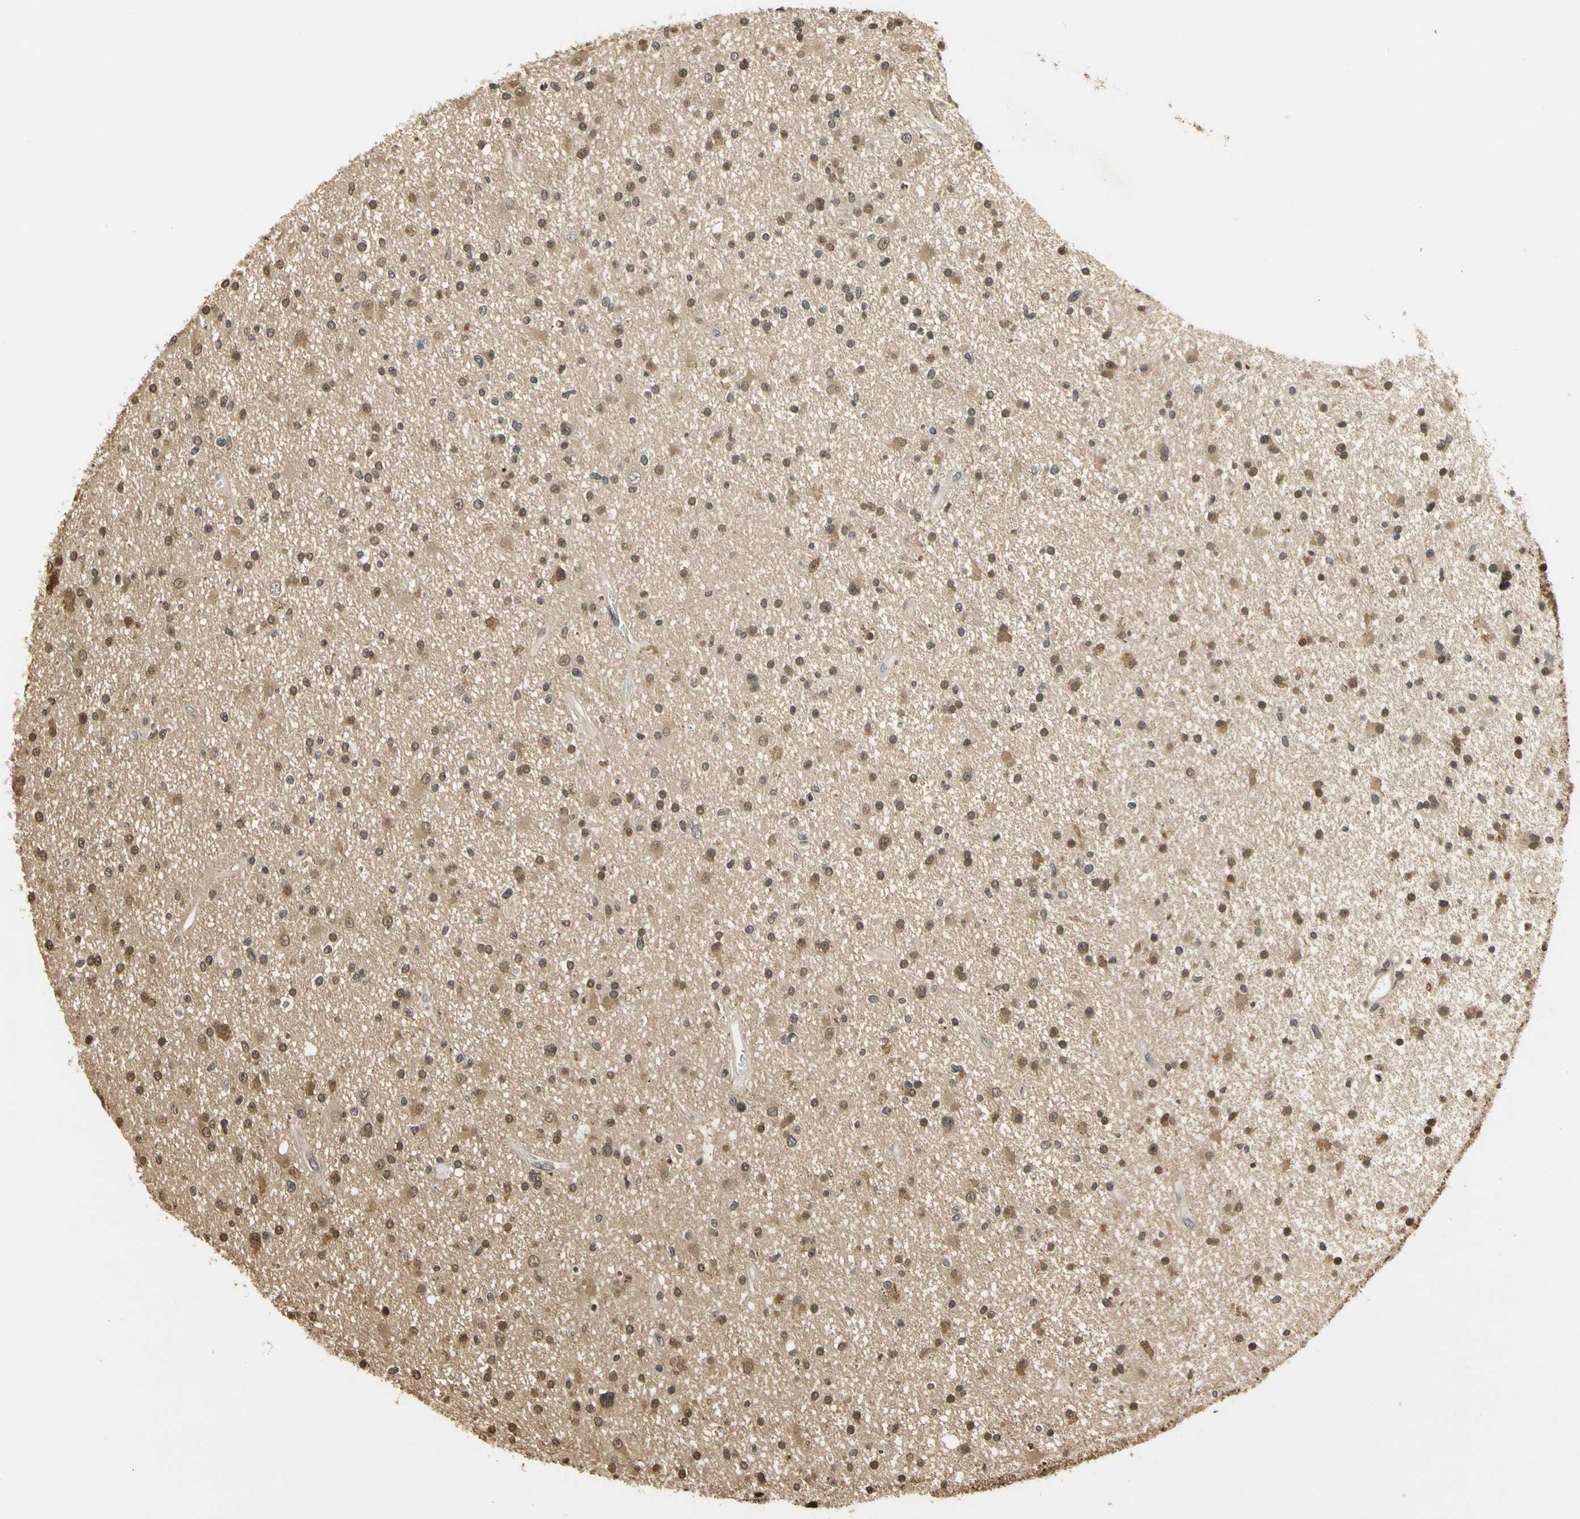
{"staining": {"intensity": "moderate", "quantity": ">75%", "location": "cytoplasmic/membranous,nuclear"}, "tissue": "glioma", "cell_type": "Tumor cells", "image_type": "cancer", "snomed": [{"axis": "morphology", "description": "Glioma, malignant, High grade"}, {"axis": "topography", "description": "Brain"}], "caption": "Approximately >75% of tumor cells in human high-grade glioma (malignant) display moderate cytoplasmic/membranous and nuclear protein expression as visualized by brown immunohistochemical staining.", "gene": "SOD1", "patient": {"sex": "male", "age": 33}}